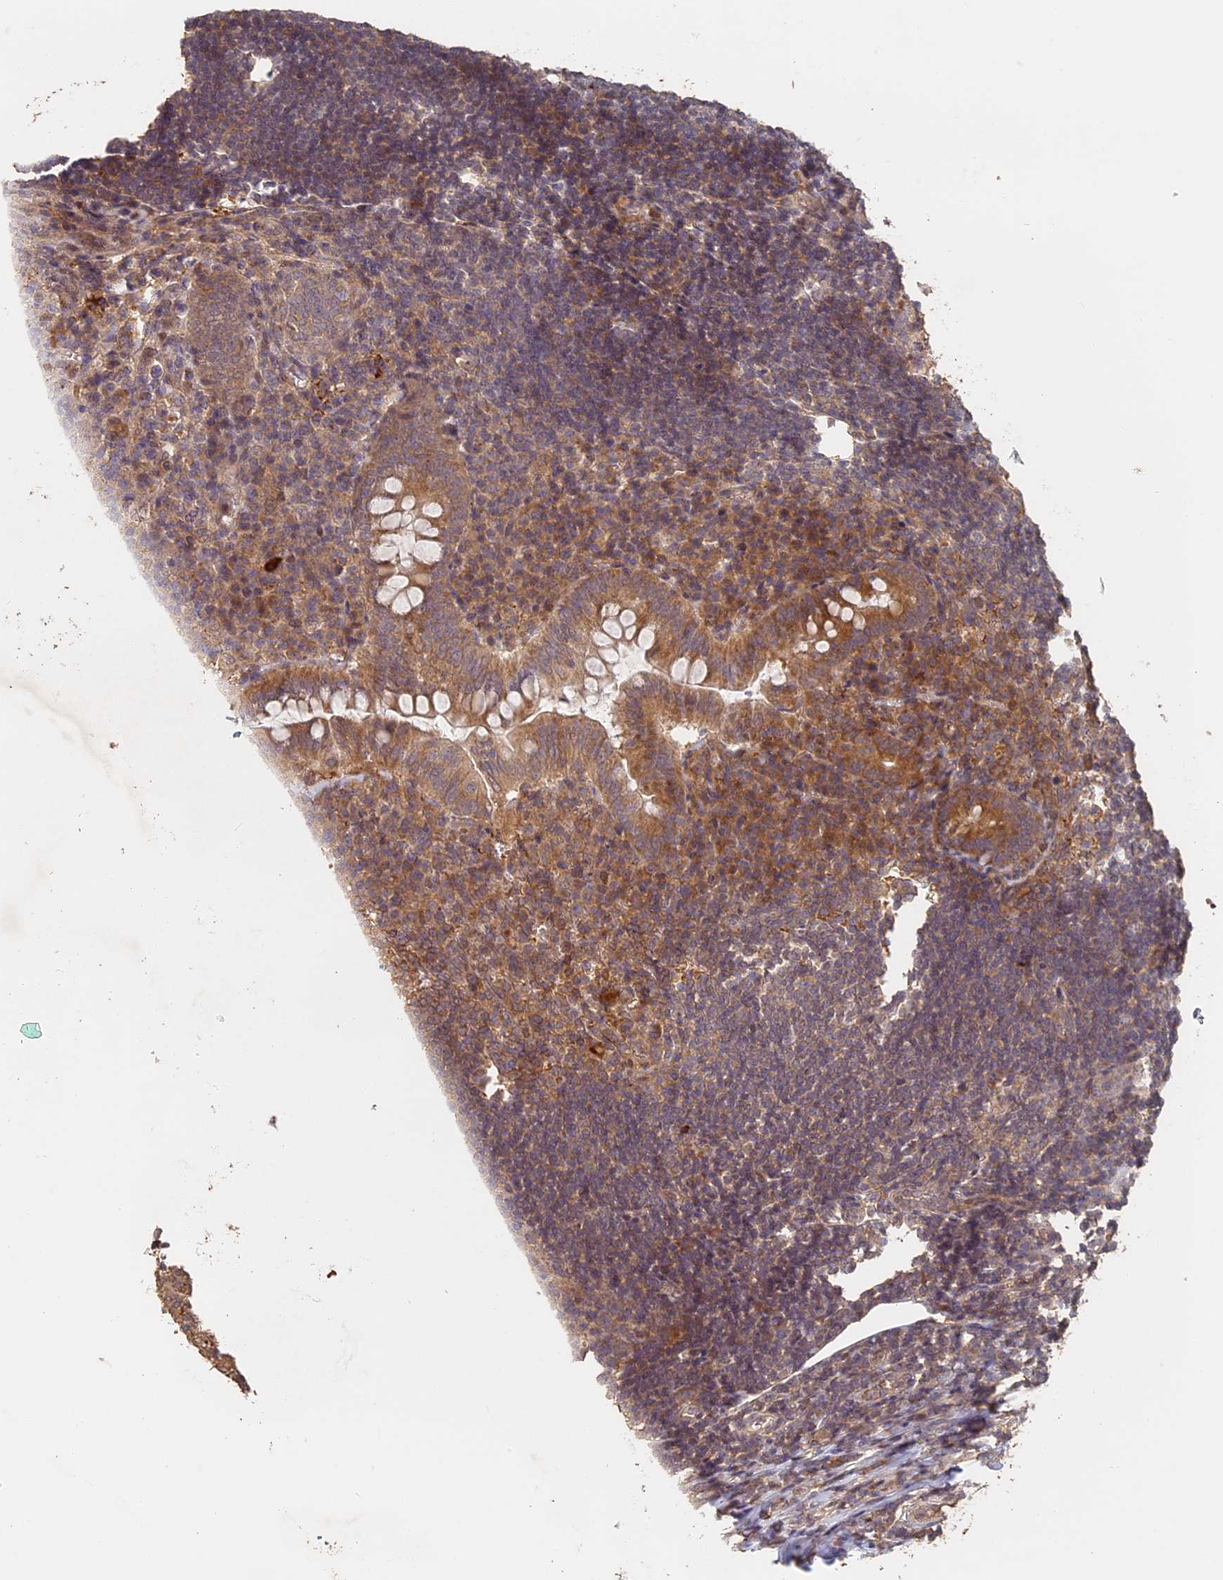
{"staining": {"intensity": "moderate", "quantity": ">75%", "location": "cytoplasmic/membranous"}, "tissue": "appendix", "cell_type": "Glandular cells", "image_type": "normal", "snomed": [{"axis": "morphology", "description": "Normal tissue, NOS"}, {"axis": "topography", "description": "Appendix"}], "caption": "Immunohistochemistry (IHC) image of benign human appendix stained for a protein (brown), which reveals medium levels of moderate cytoplasmic/membranous expression in approximately >75% of glandular cells.", "gene": "STX16", "patient": {"sex": "female", "age": 33}}